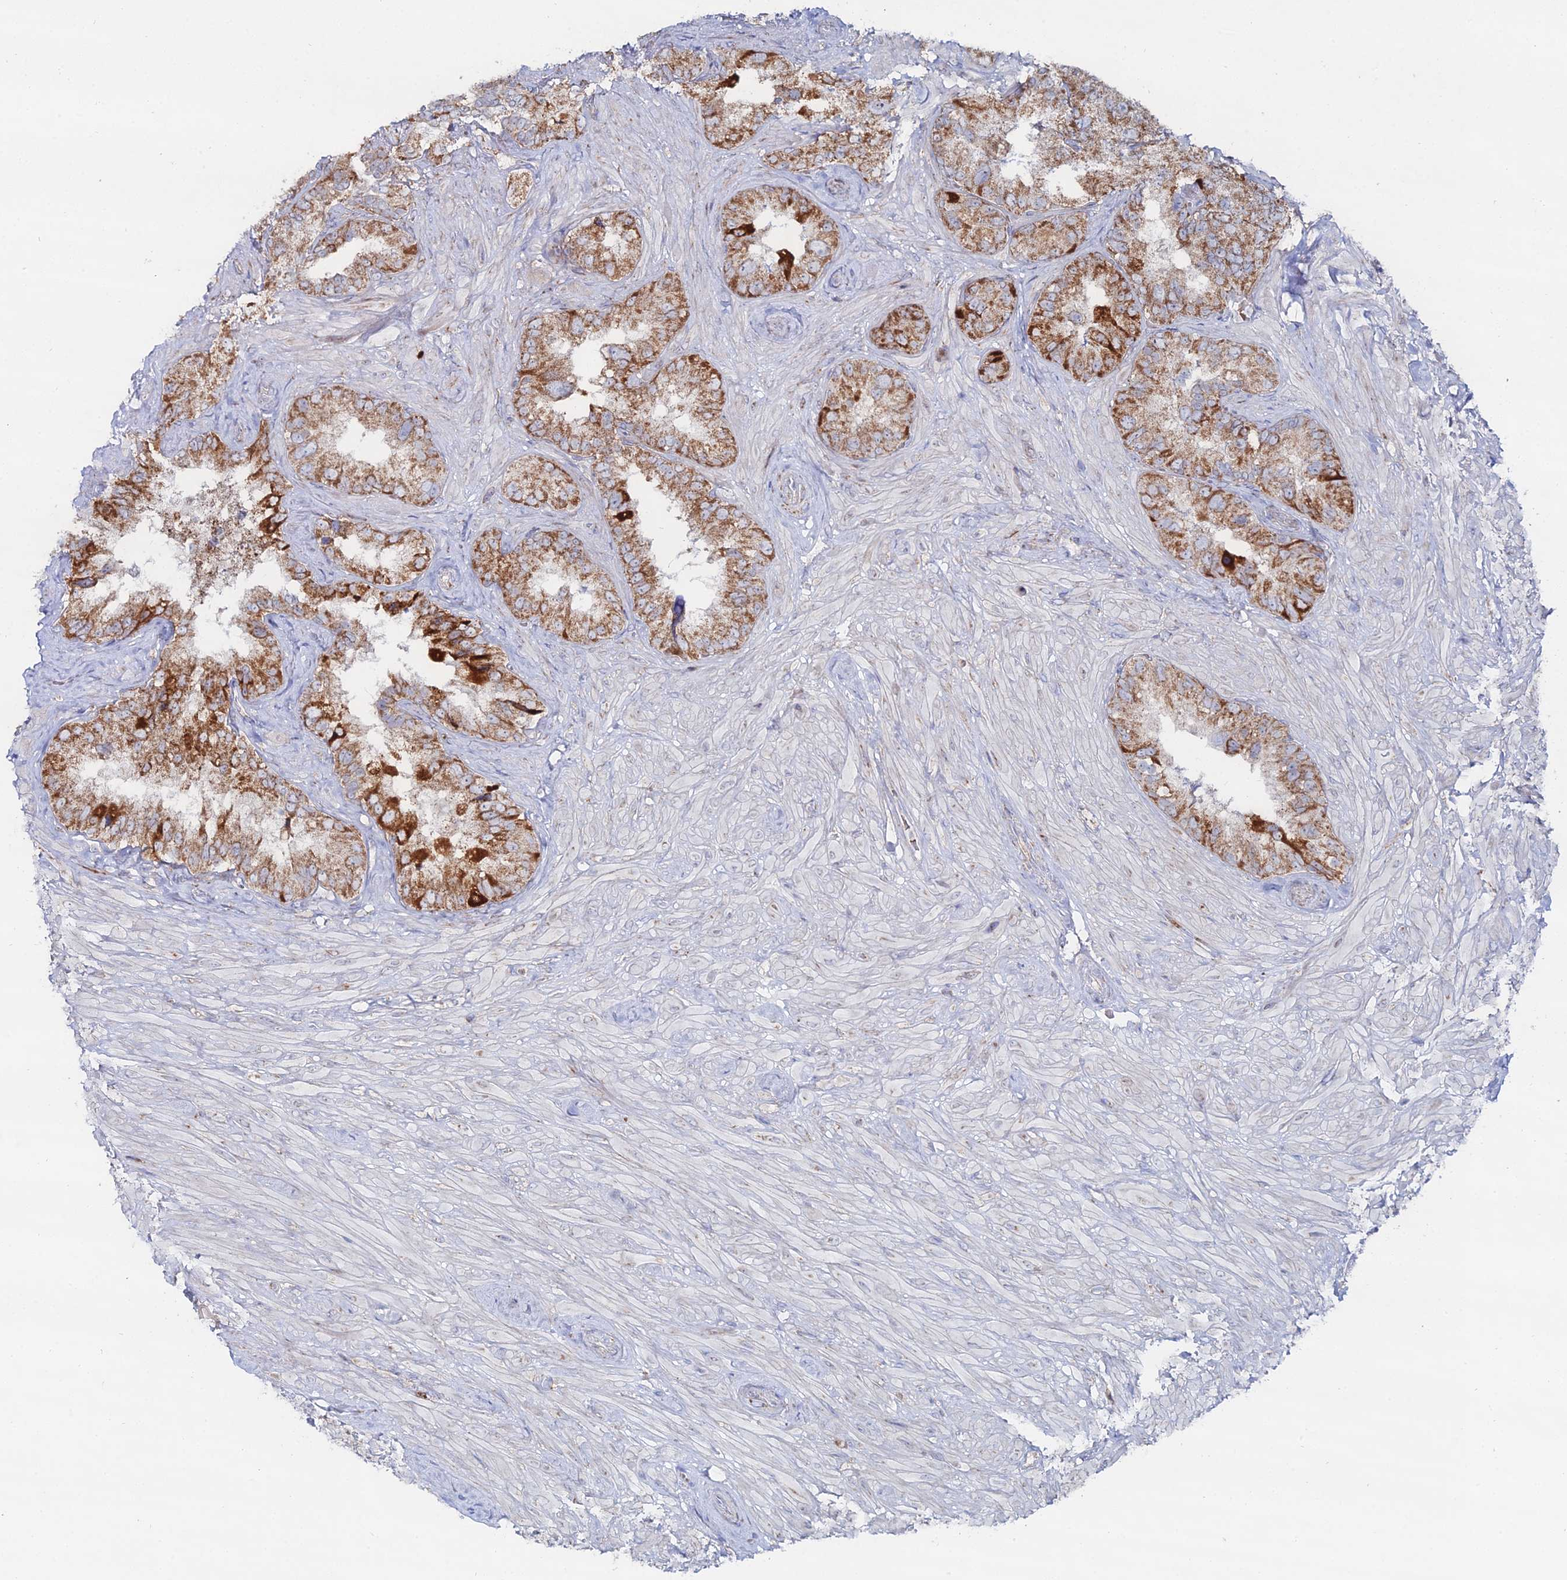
{"staining": {"intensity": "strong", "quantity": ">75%", "location": "cytoplasmic/membranous"}, "tissue": "seminal vesicle", "cell_type": "Glandular cells", "image_type": "normal", "snomed": [{"axis": "morphology", "description": "Normal tissue, NOS"}, {"axis": "topography", "description": "Seminal veicle"}, {"axis": "topography", "description": "Peripheral nerve tissue"}], "caption": "Benign seminal vesicle reveals strong cytoplasmic/membranous expression in about >75% of glandular cells (DAB (3,3'-diaminobenzidine) IHC, brown staining for protein, blue staining for nuclei)..", "gene": "MPC1", "patient": {"sex": "male", "age": 67}}